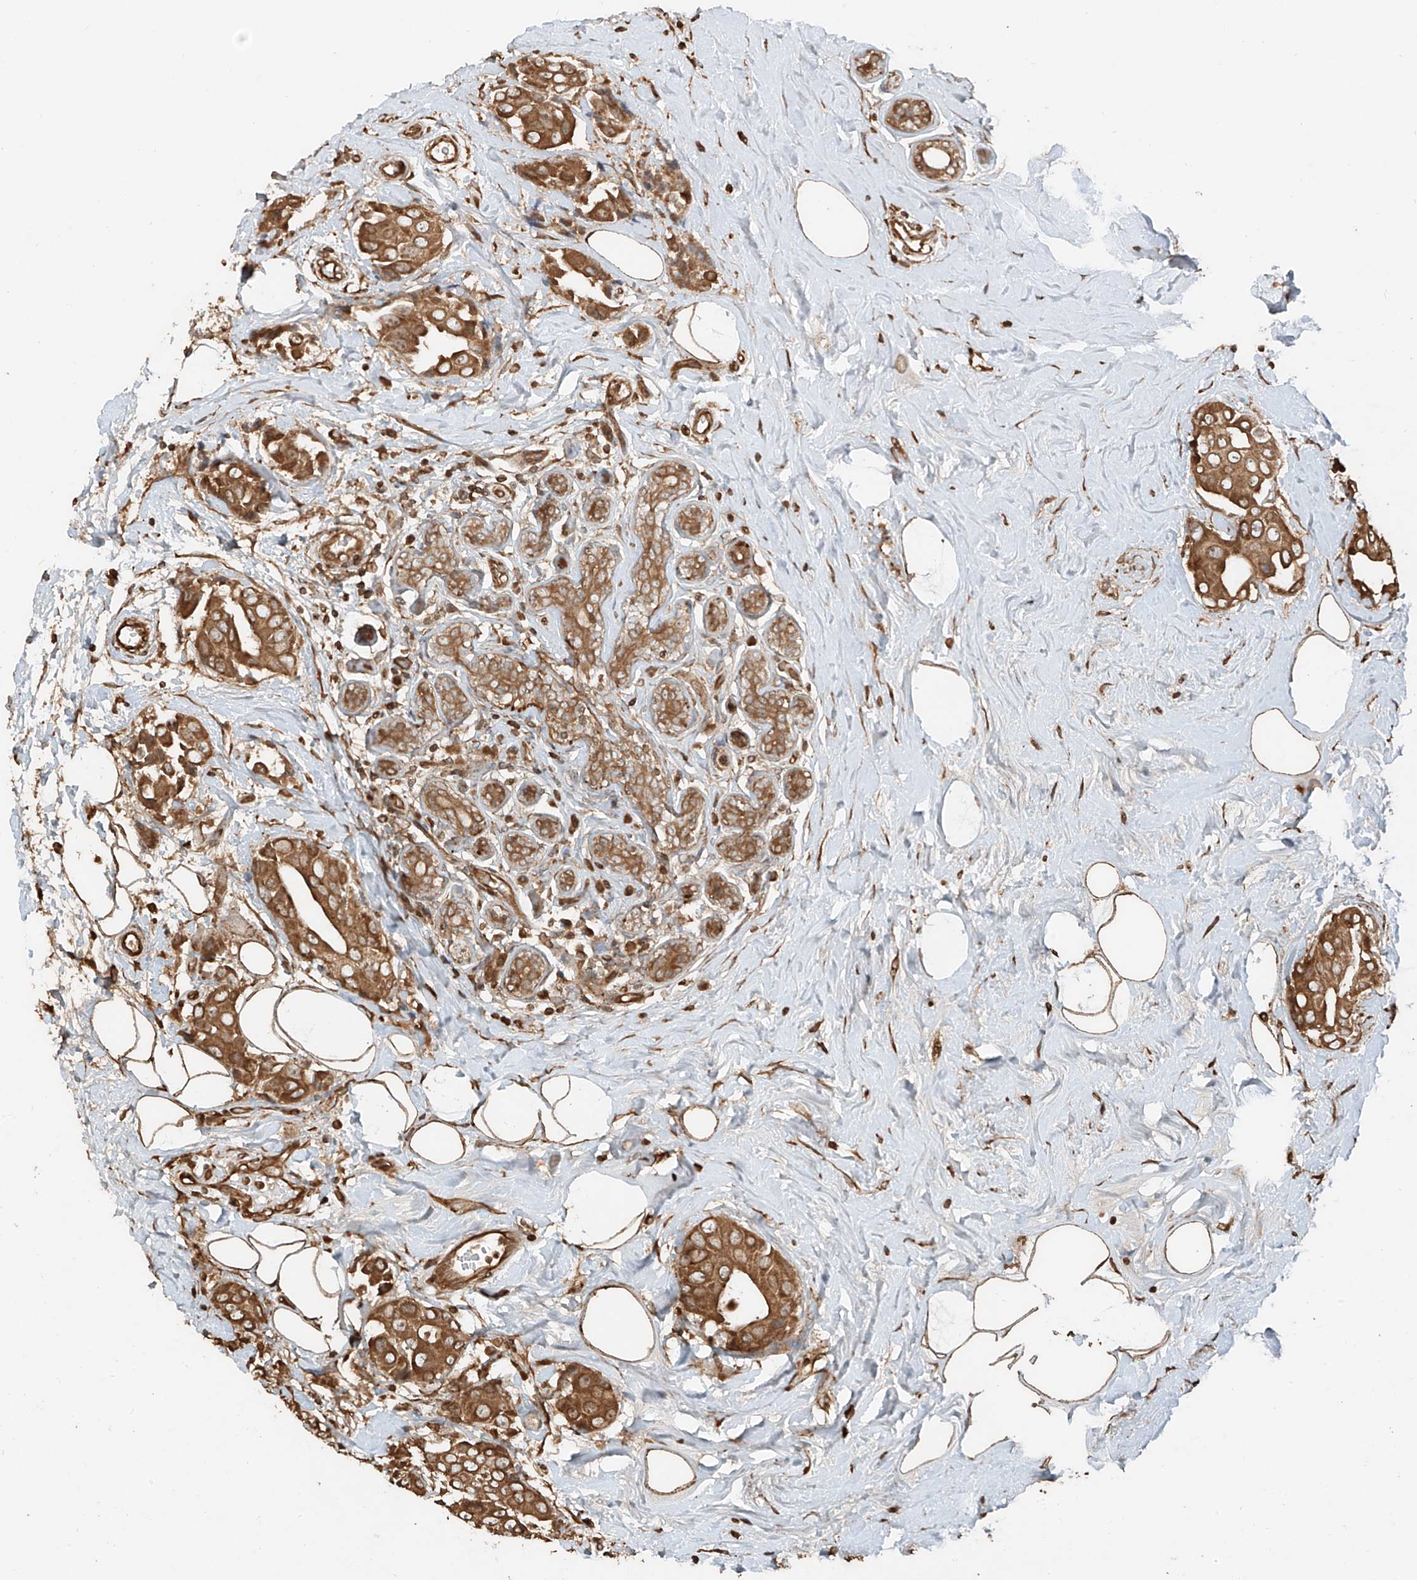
{"staining": {"intensity": "moderate", "quantity": ">75%", "location": "cytoplasmic/membranous"}, "tissue": "breast cancer", "cell_type": "Tumor cells", "image_type": "cancer", "snomed": [{"axis": "morphology", "description": "Normal tissue, NOS"}, {"axis": "morphology", "description": "Duct carcinoma"}, {"axis": "topography", "description": "Breast"}], "caption": "A histopathology image of breast cancer (infiltrating ductal carcinoma) stained for a protein exhibits moderate cytoplasmic/membranous brown staining in tumor cells. The protein of interest is shown in brown color, while the nuclei are stained blue.", "gene": "ANKZF1", "patient": {"sex": "female", "age": 39}}